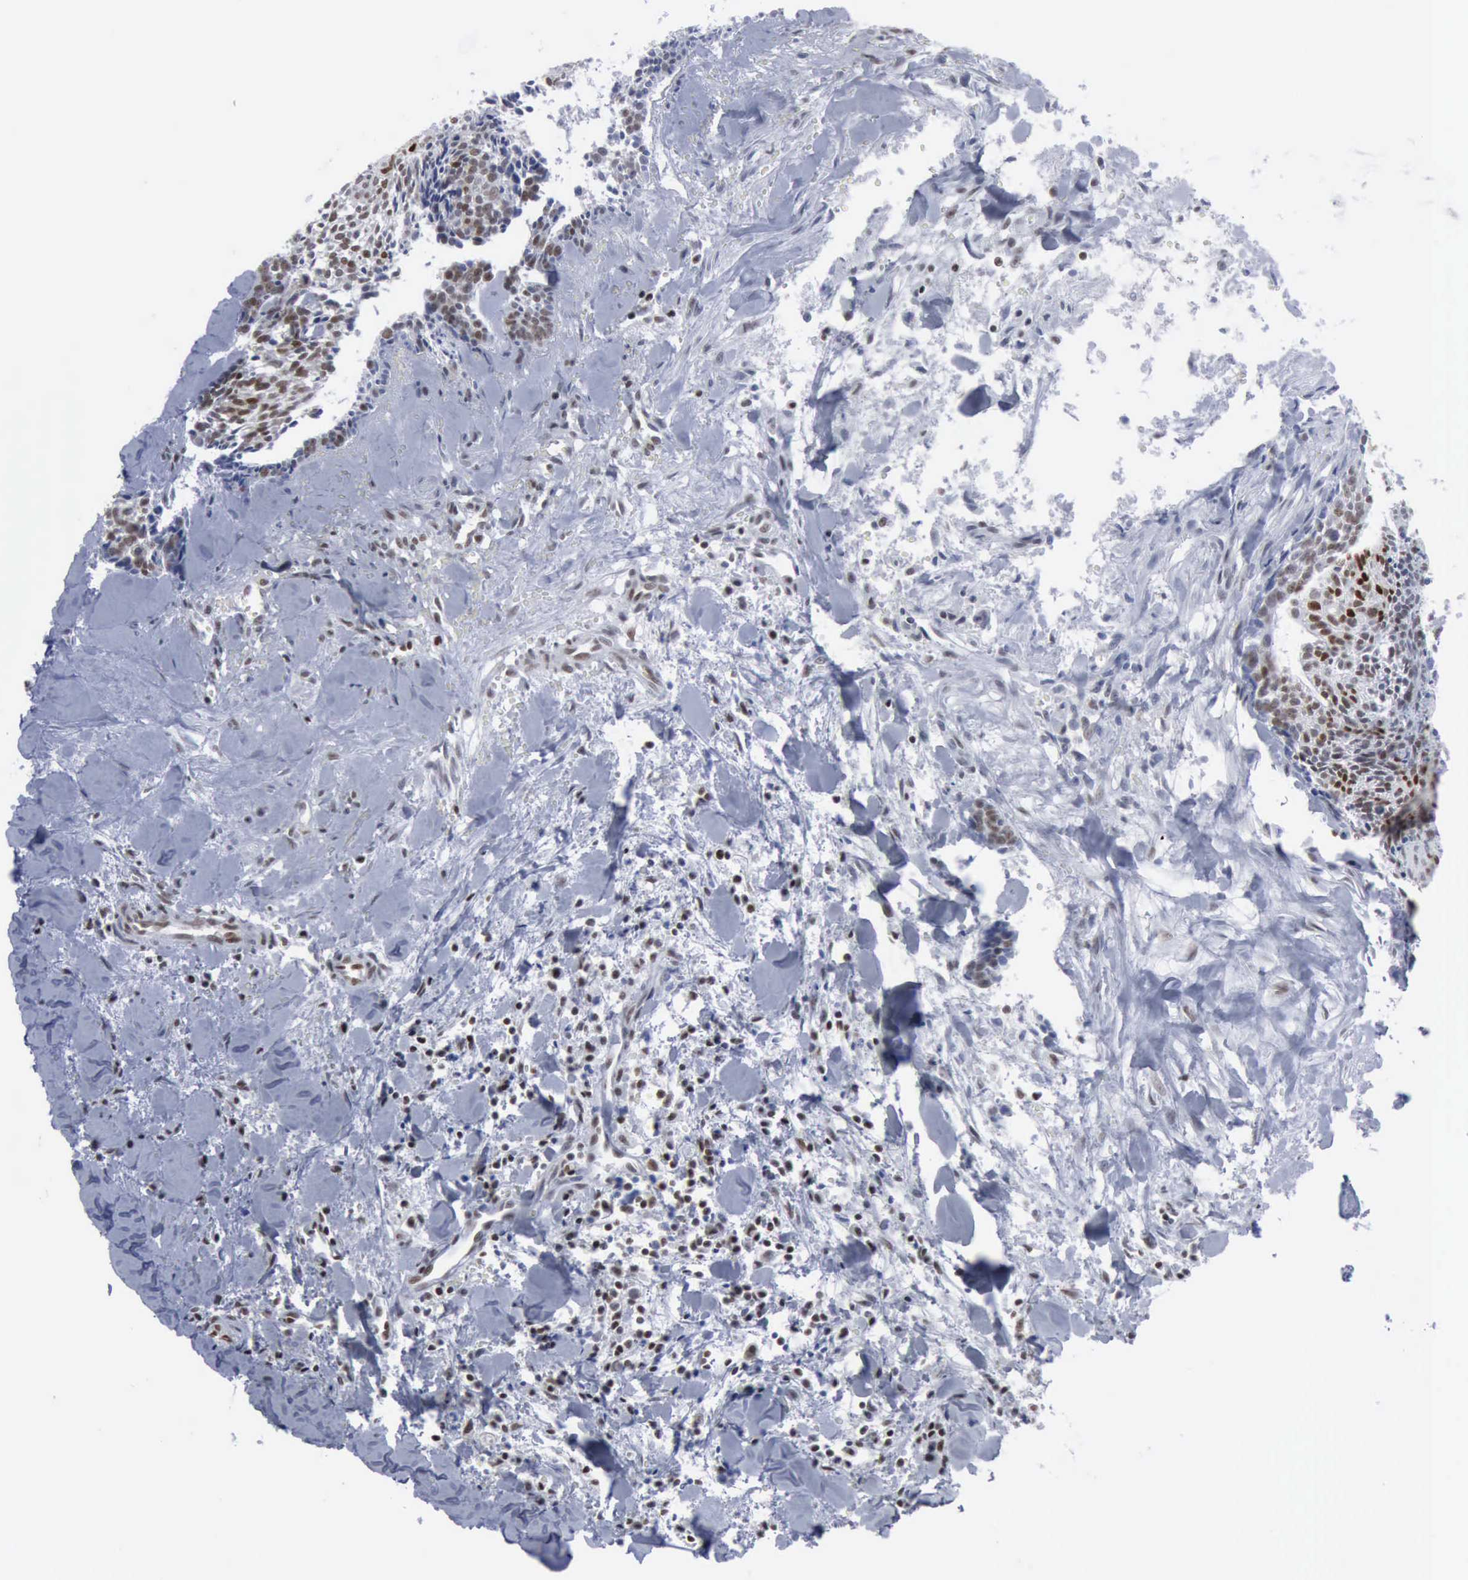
{"staining": {"intensity": "moderate", "quantity": ">75%", "location": "nuclear"}, "tissue": "head and neck cancer", "cell_type": "Tumor cells", "image_type": "cancer", "snomed": [{"axis": "morphology", "description": "Squamous cell carcinoma, NOS"}, {"axis": "topography", "description": "Salivary gland"}, {"axis": "topography", "description": "Head-Neck"}], "caption": "Protein staining reveals moderate nuclear expression in approximately >75% of tumor cells in head and neck cancer (squamous cell carcinoma). (Brightfield microscopy of DAB IHC at high magnification).", "gene": "XPA", "patient": {"sex": "male", "age": 70}}